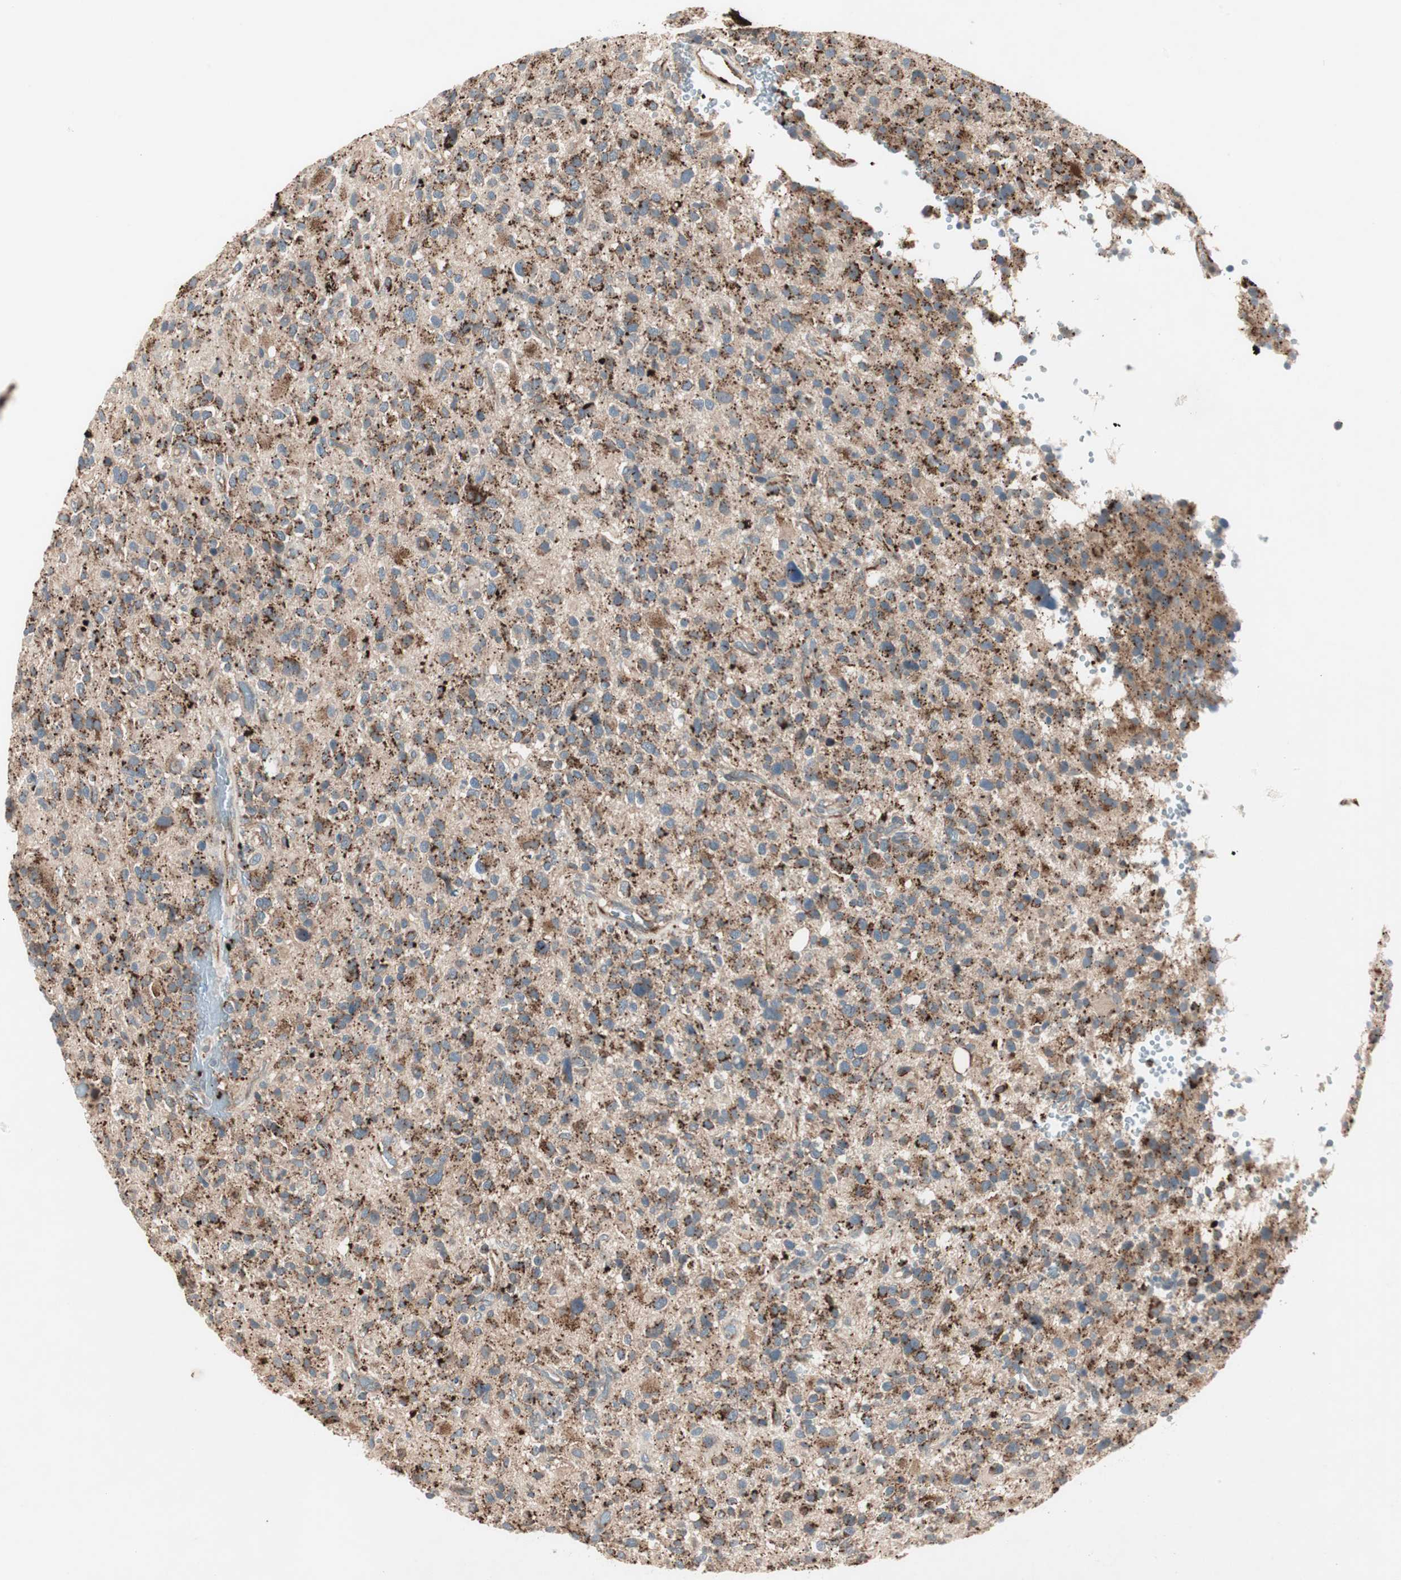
{"staining": {"intensity": "strong", "quantity": ">75%", "location": "cytoplasmic/membranous"}, "tissue": "glioma", "cell_type": "Tumor cells", "image_type": "cancer", "snomed": [{"axis": "morphology", "description": "Glioma, malignant, High grade"}, {"axis": "topography", "description": "Brain"}], "caption": "Immunohistochemistry (IHC) histopathology image of neoplastic tissue: human glioma stained using IHC displays high levels of strong protein expression localized specifically in the cytoplasmic/membranous of tumor cells, appearing as a cytoplasmic/membranous brown color.", "gene": "FGFR4", "patient": {"sex": "male", "age": 48}}